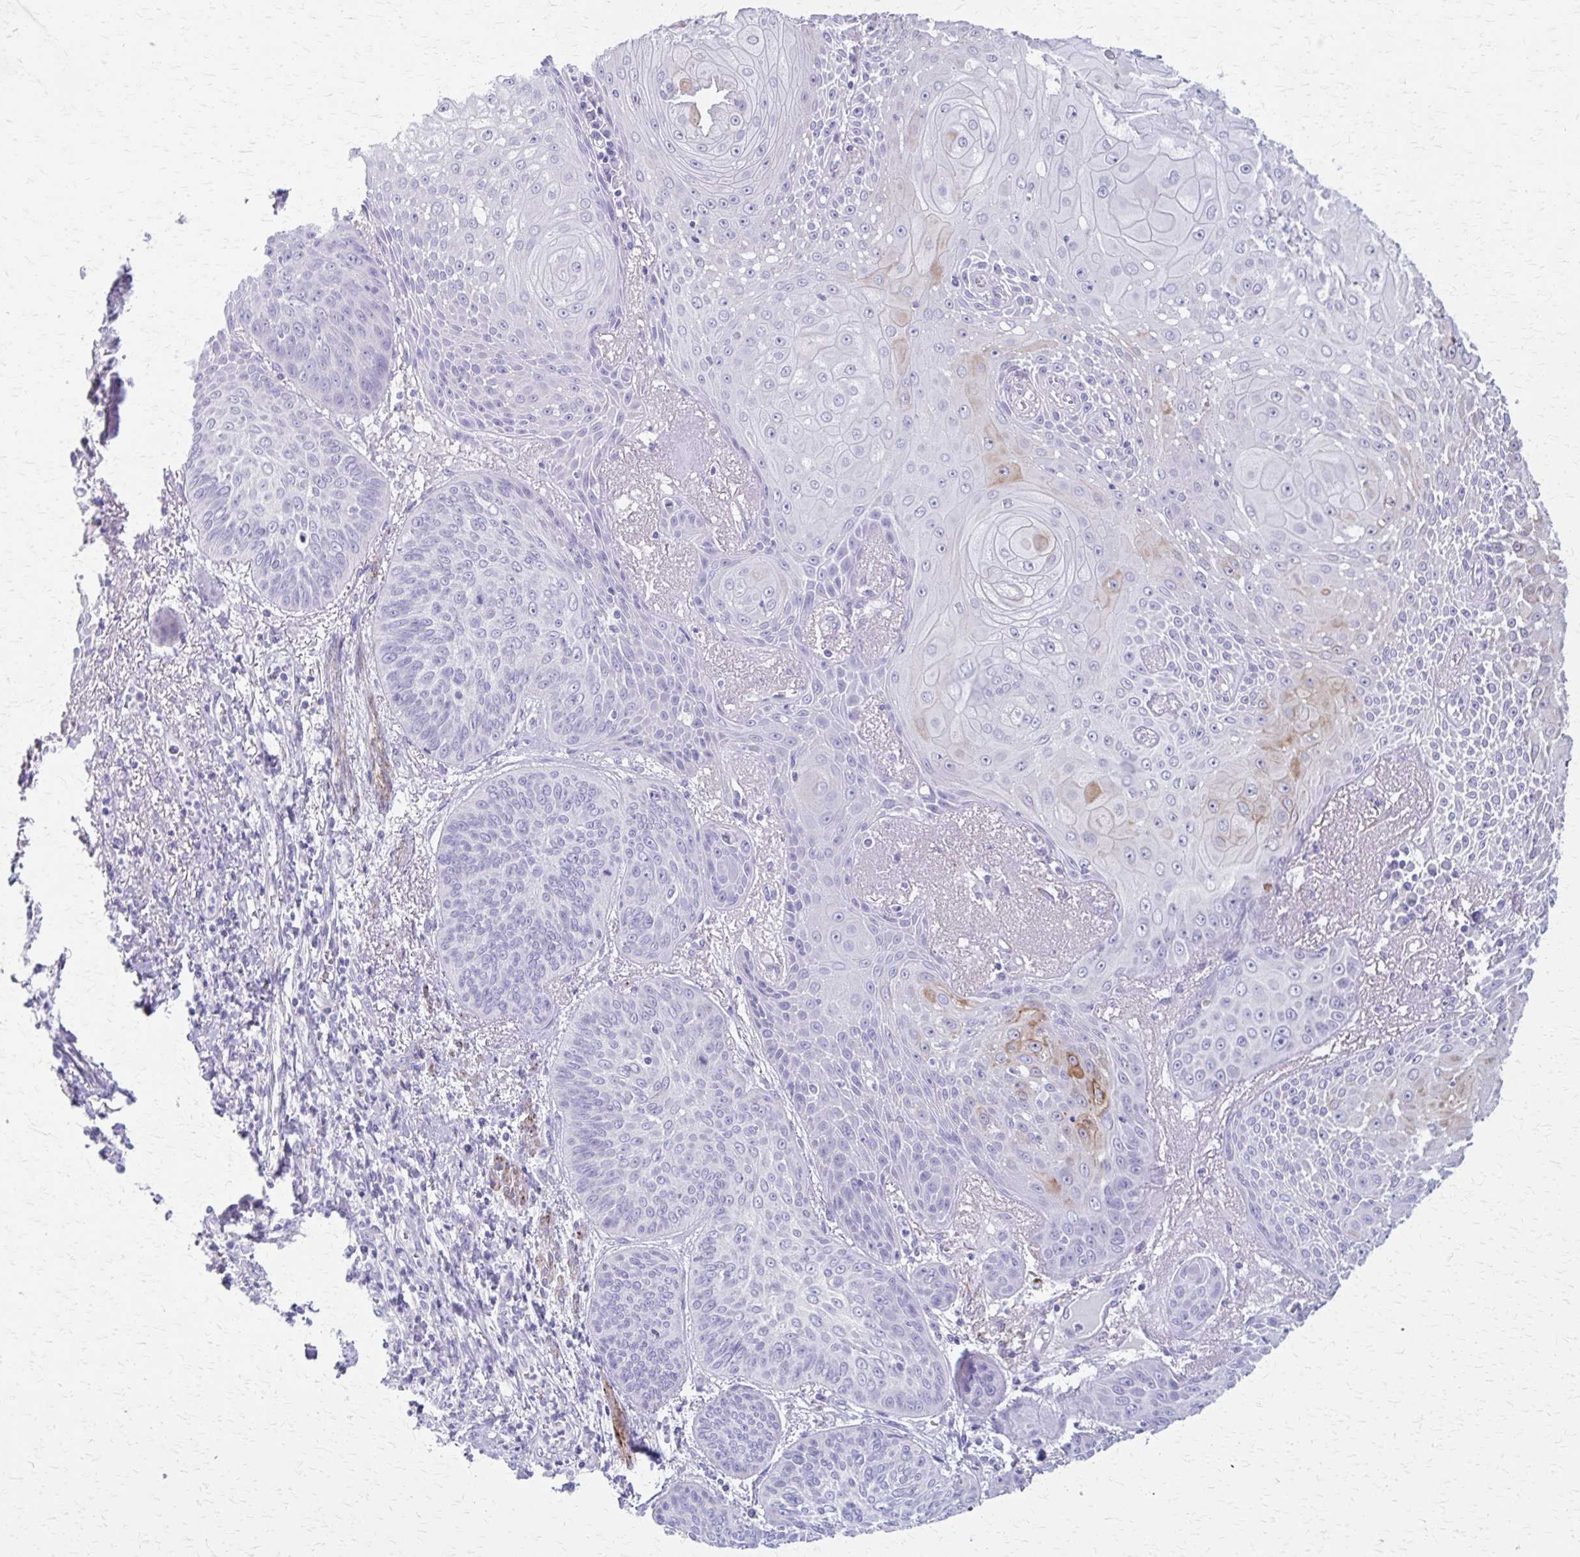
{"staining": {"intensity": "moderate", "quantity": "<25%", "location": "cytoplasmic/membranous"}, "tissue": "lung cancer", "cell_type": "Tumor cells", "image_type": "cancer", "snomed": [{"axis": "morphology", "description": "Squamous cell carcinoma, NOS"}, {"axis": "topography", "description": "Lung"}], "caption": "Protein staining shows moderate cytoplasmic/membranous expression in approximately <25% of tumor cells in lung squamous cell carcinoma.", "gene": "ZSCAN5B", "patient": {"sex": "male", "age": 74}}